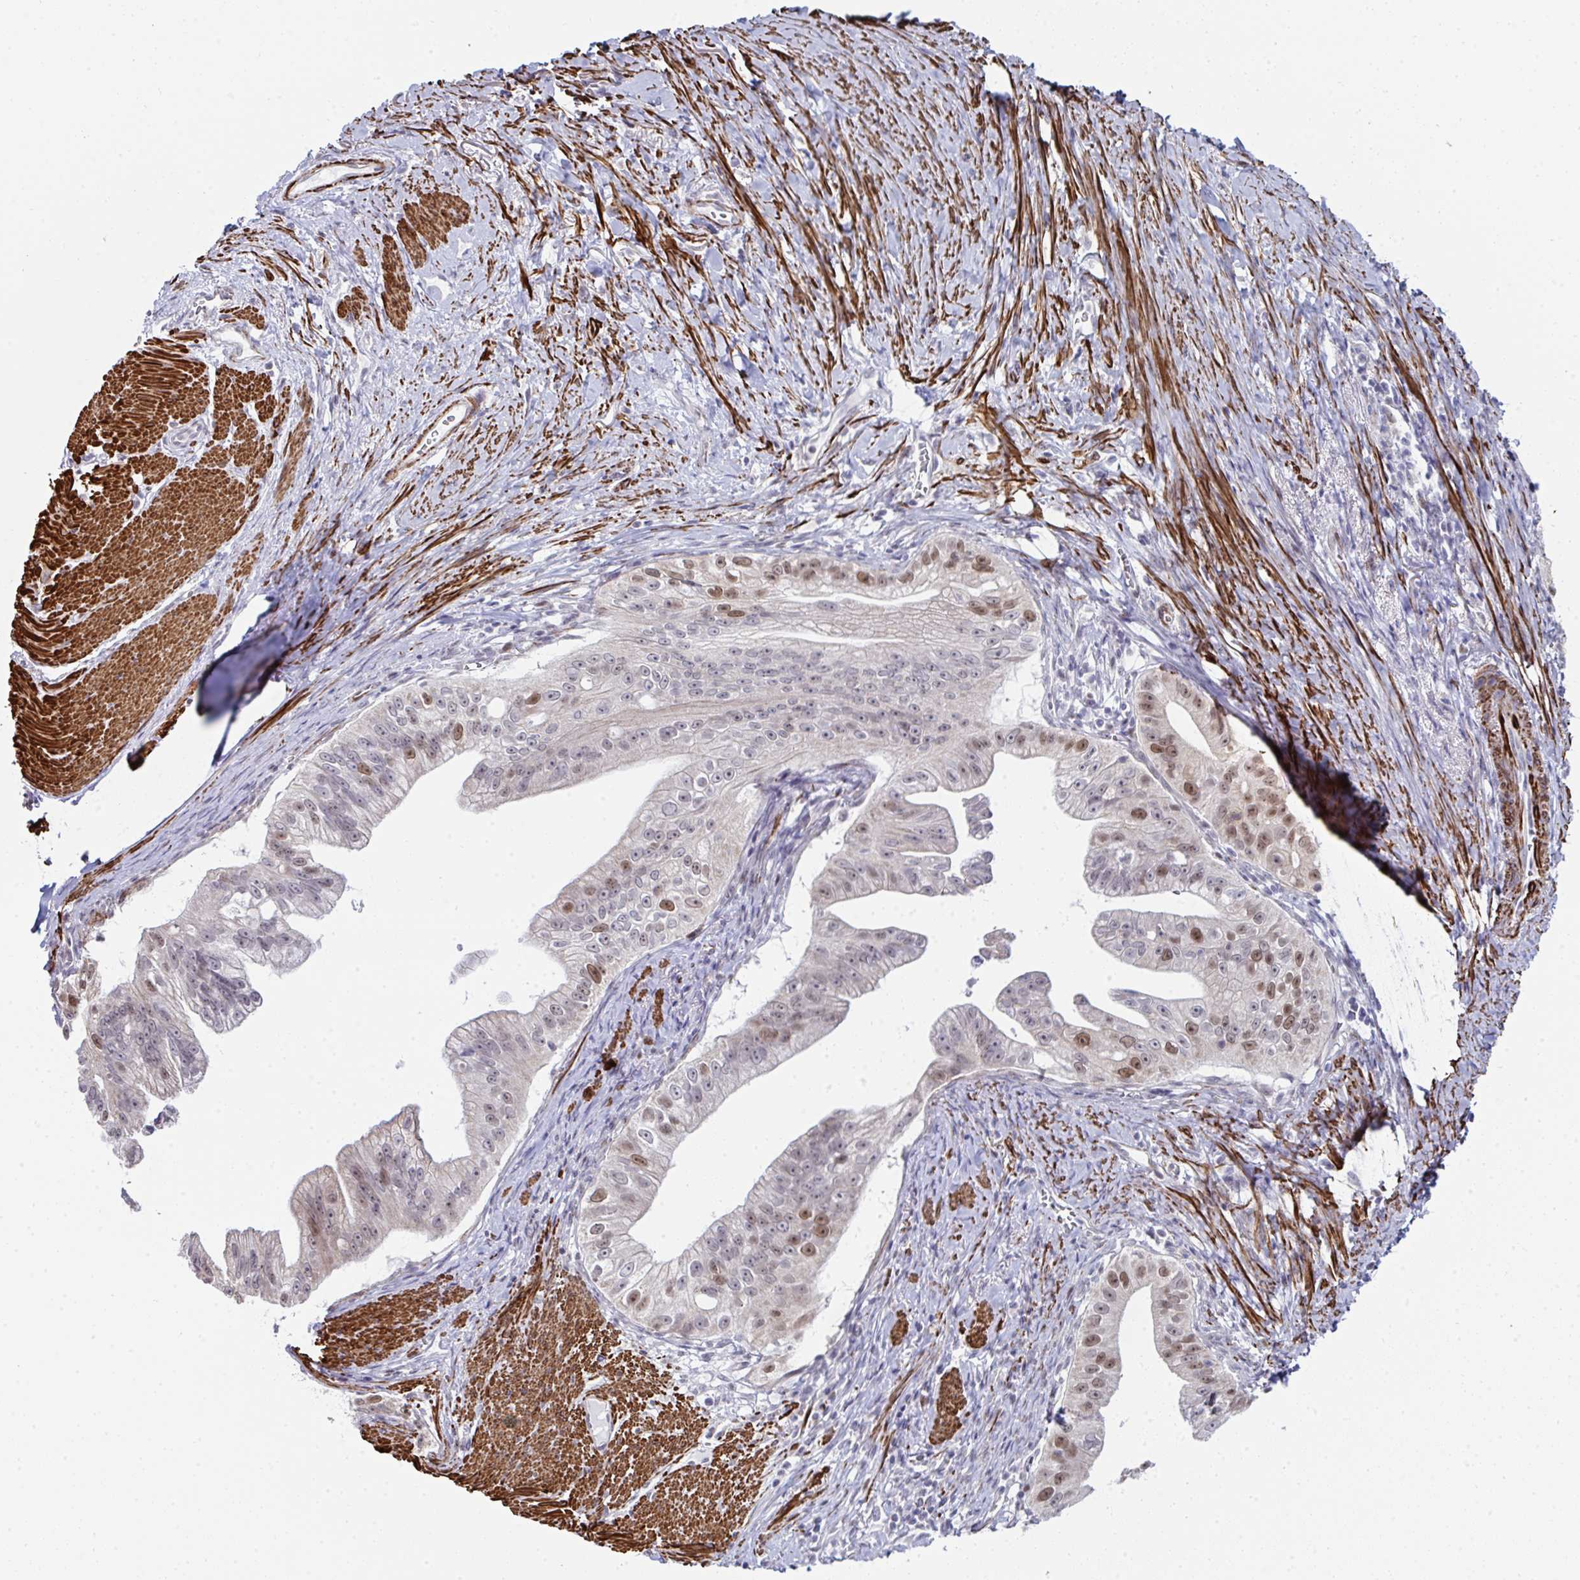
{"staining": {"intensity": "moderate", "quantity": "<25%", "location": "nuclear"}, "tissue": "pancreatic cancer", "cell_type": "Tumor cells", "image_type": "cancer", "snomed": [{"axis": "morphology", "description": "Adenocarcinoma, NOS"}, {"axis": "topography", "description": "Pancreas"}], "caption": "DAB immunohistochemical staining of pancreatic cancer displays moderate nuclear protein staining in about <25% of tumor cells.", "gene": "GINS2", "patient": {"sex": "male", "age": 70}}